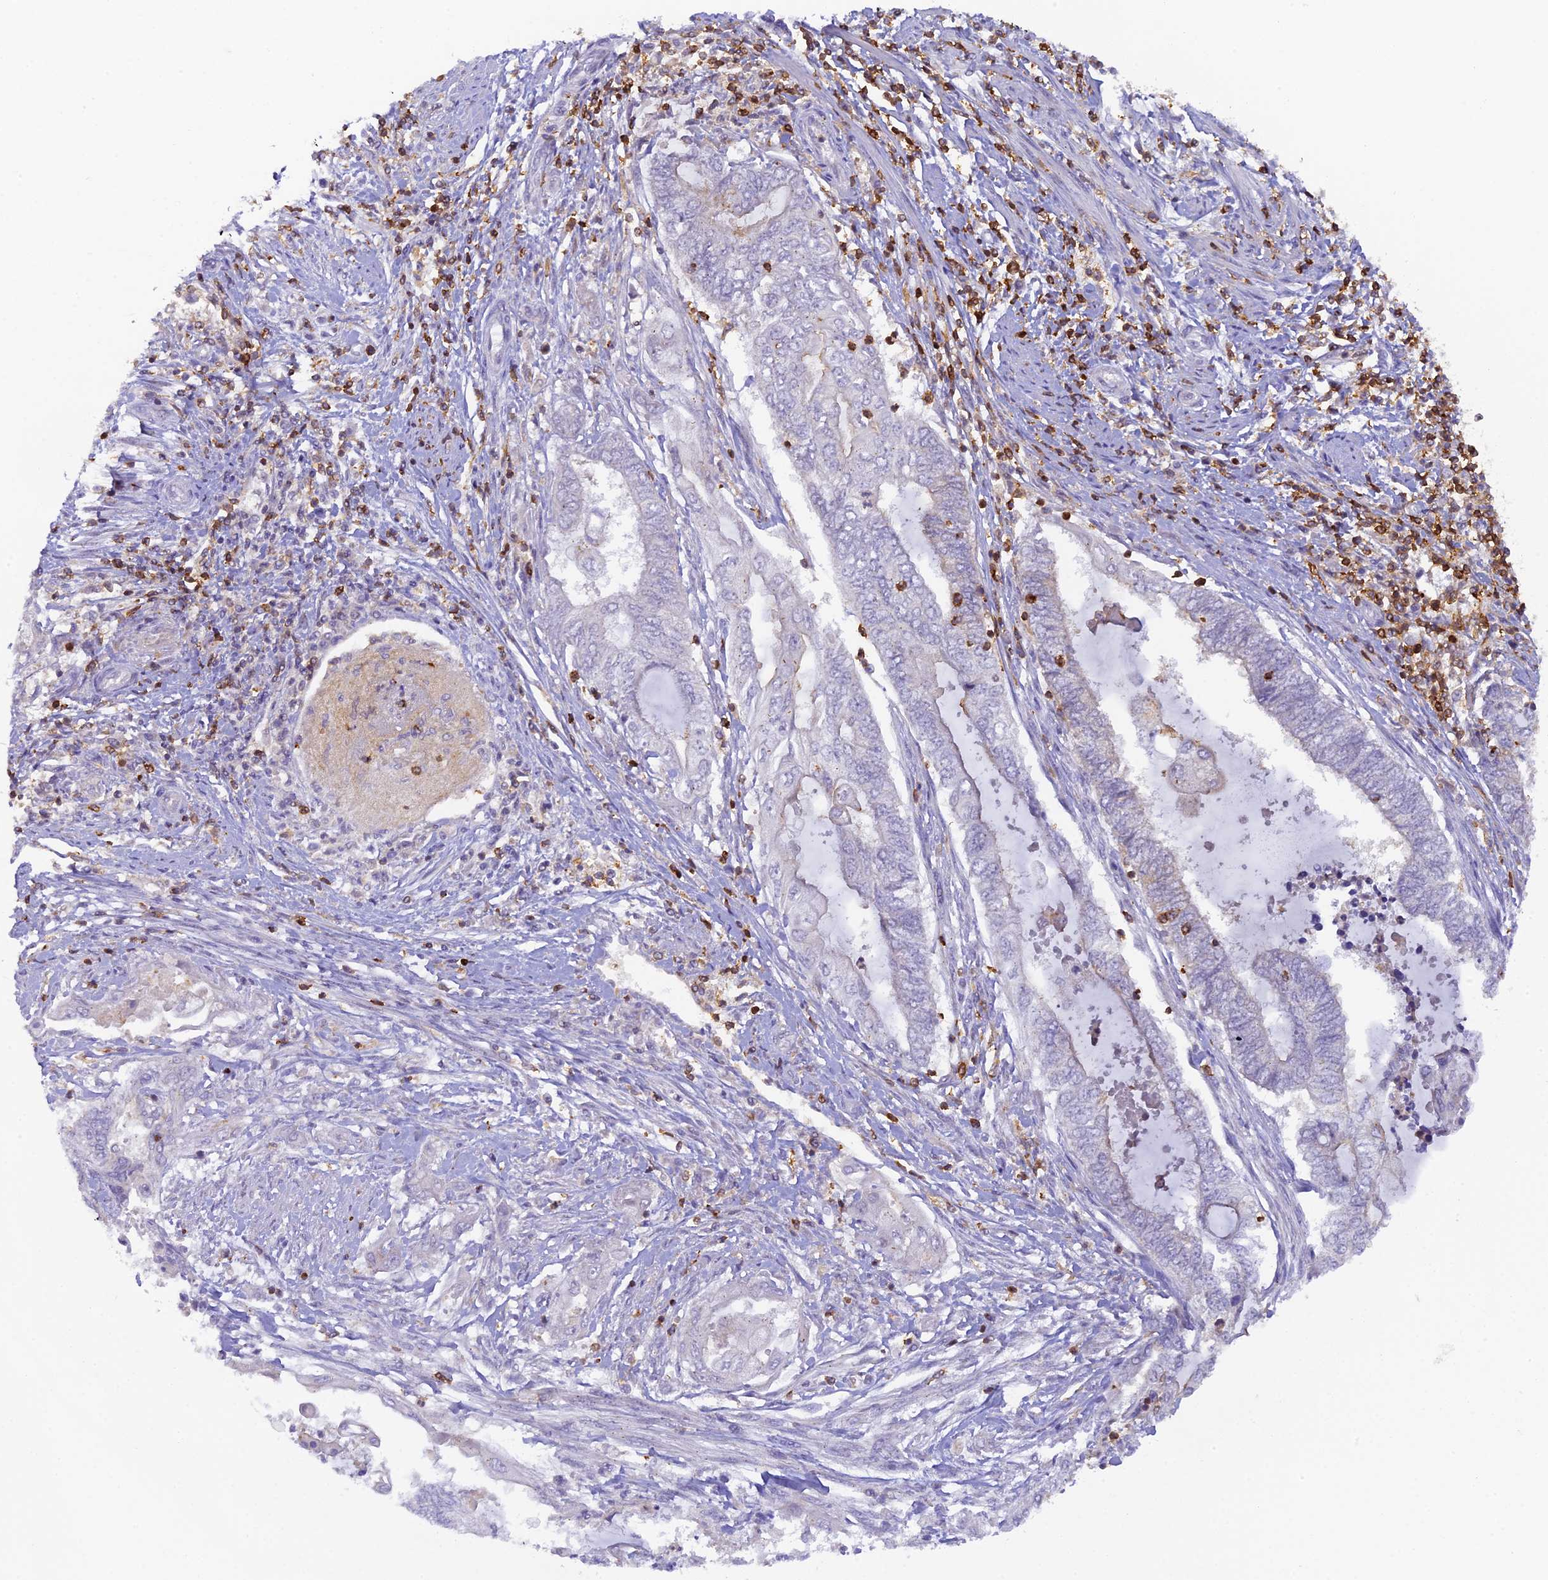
{"staining": {"intensity": "weak", "quantity": "<25%", "location": "cytoplasmic/membranous"}, "tissue": "endometrial cancer", "cell_type": "Tumor cells", "image_type": "cancer", "snomed": [{"axis": "morphology", "description": "Adenocarcinoma, NOS"}, {"axis": "topography", "description": "Uterus"}, {"axis": "topography", "description": "Endometrium"}], "caption": "A histopathology image of endometrial adenocarcinoma stained for a protein exhibits no brown staining in tumor cells.", "gene": "FYB1", "patient": {"sex": "female", "age": 70}}